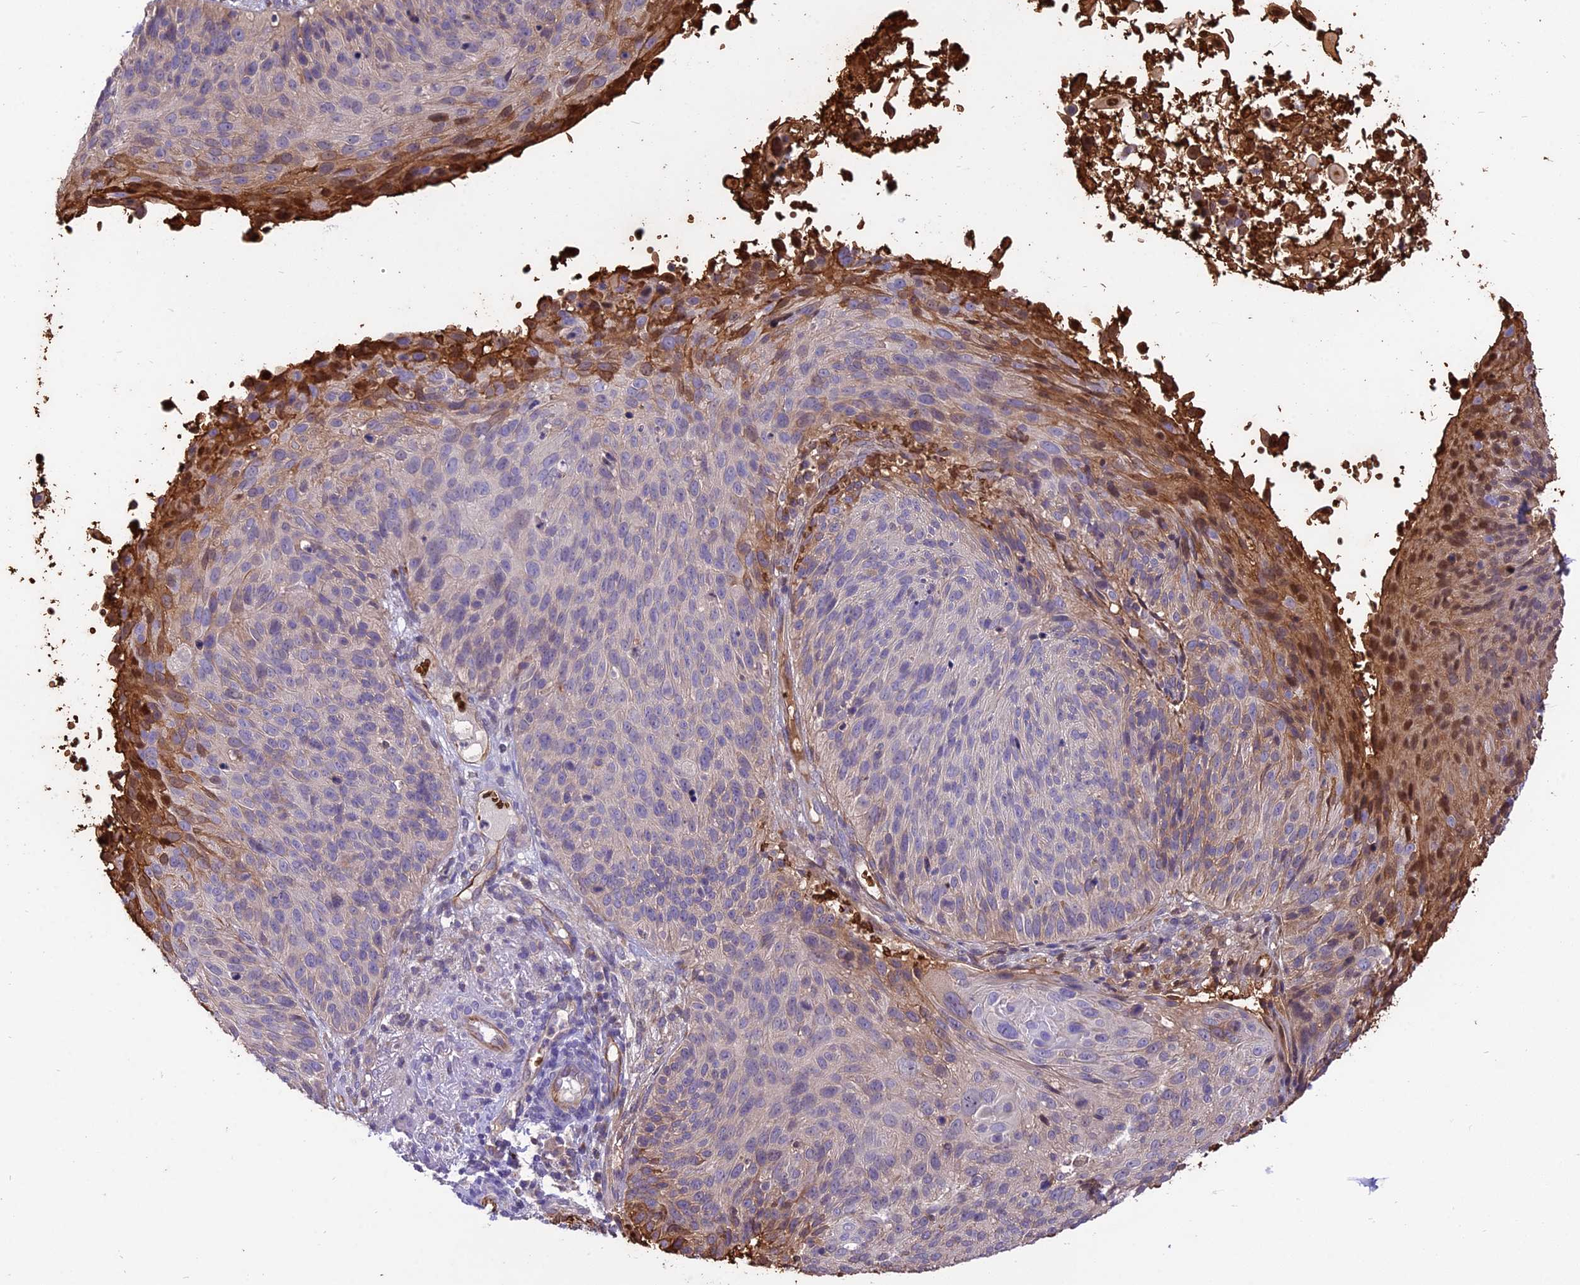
{"staining": {"intensity": "moderate", "quantity": "<25%", "location": "cytoplasmic/membranous,nuclear"}, "tissue": "cervical cancer", "cell_type": "Tumor cells", "image_type": "cancer", "snomed": [{"axis": "morphology", "description": "Squamous cell carcinoma, NOS"}, {"axis": "topography", "description": "Cervix"}], "caption": "Immunohistochemistry histopathology image of neoplastic tissue: human squamous cell carcinoma (cervical) stained using IHC demonstrates low levels of moderate protein expression localized specifically in the cytoplasmic/membranous and nuclear of tumor cells, appearing as a cytoplasmic/membranous and nuclear brown color.", "gene": "TTC4", "patient": {"sex": "female", "age": 74}}